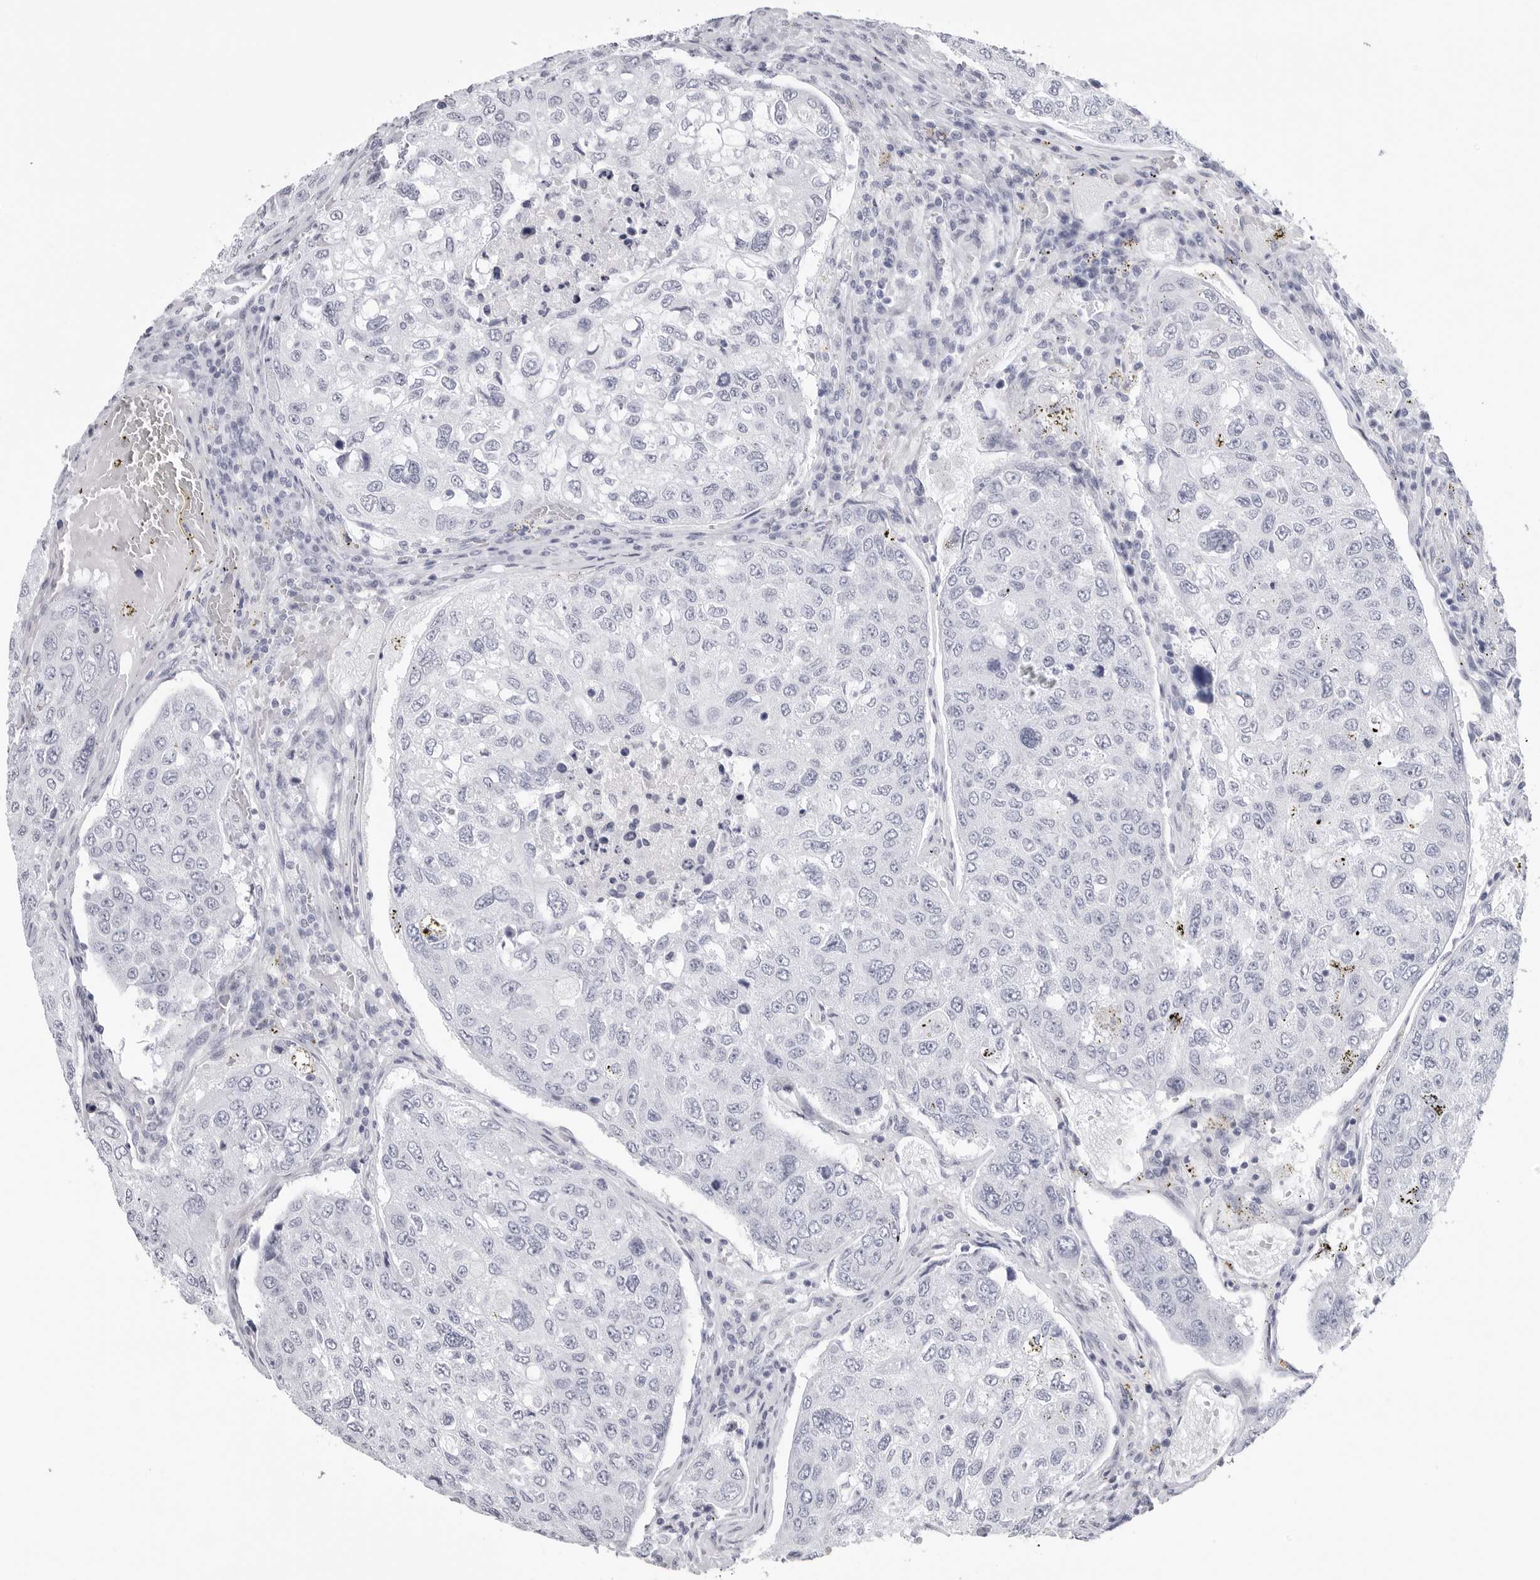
{"staining": {"intensity": "negative", "quantity": "none", "location": "none"}, "tissue": "urothelial cancer", "cell_type": "Tumor cells", "image_type": "cancer", "snomed": [{"axis": "morphology", "description": "Urothelial carcinoma, High grade"}, {"axis": "topography", "description": "Lymph node"}, {"axis": "topography", "description": "Urinary bladder"}], "caption": "Tumor cells are negative for brown protein staining in urothelial cancer. (DAB (3,3'-diaminobenzidine) IHC, high magnification).", "gene": "CST2", "patient": {"sex": "male", "age": 51}}